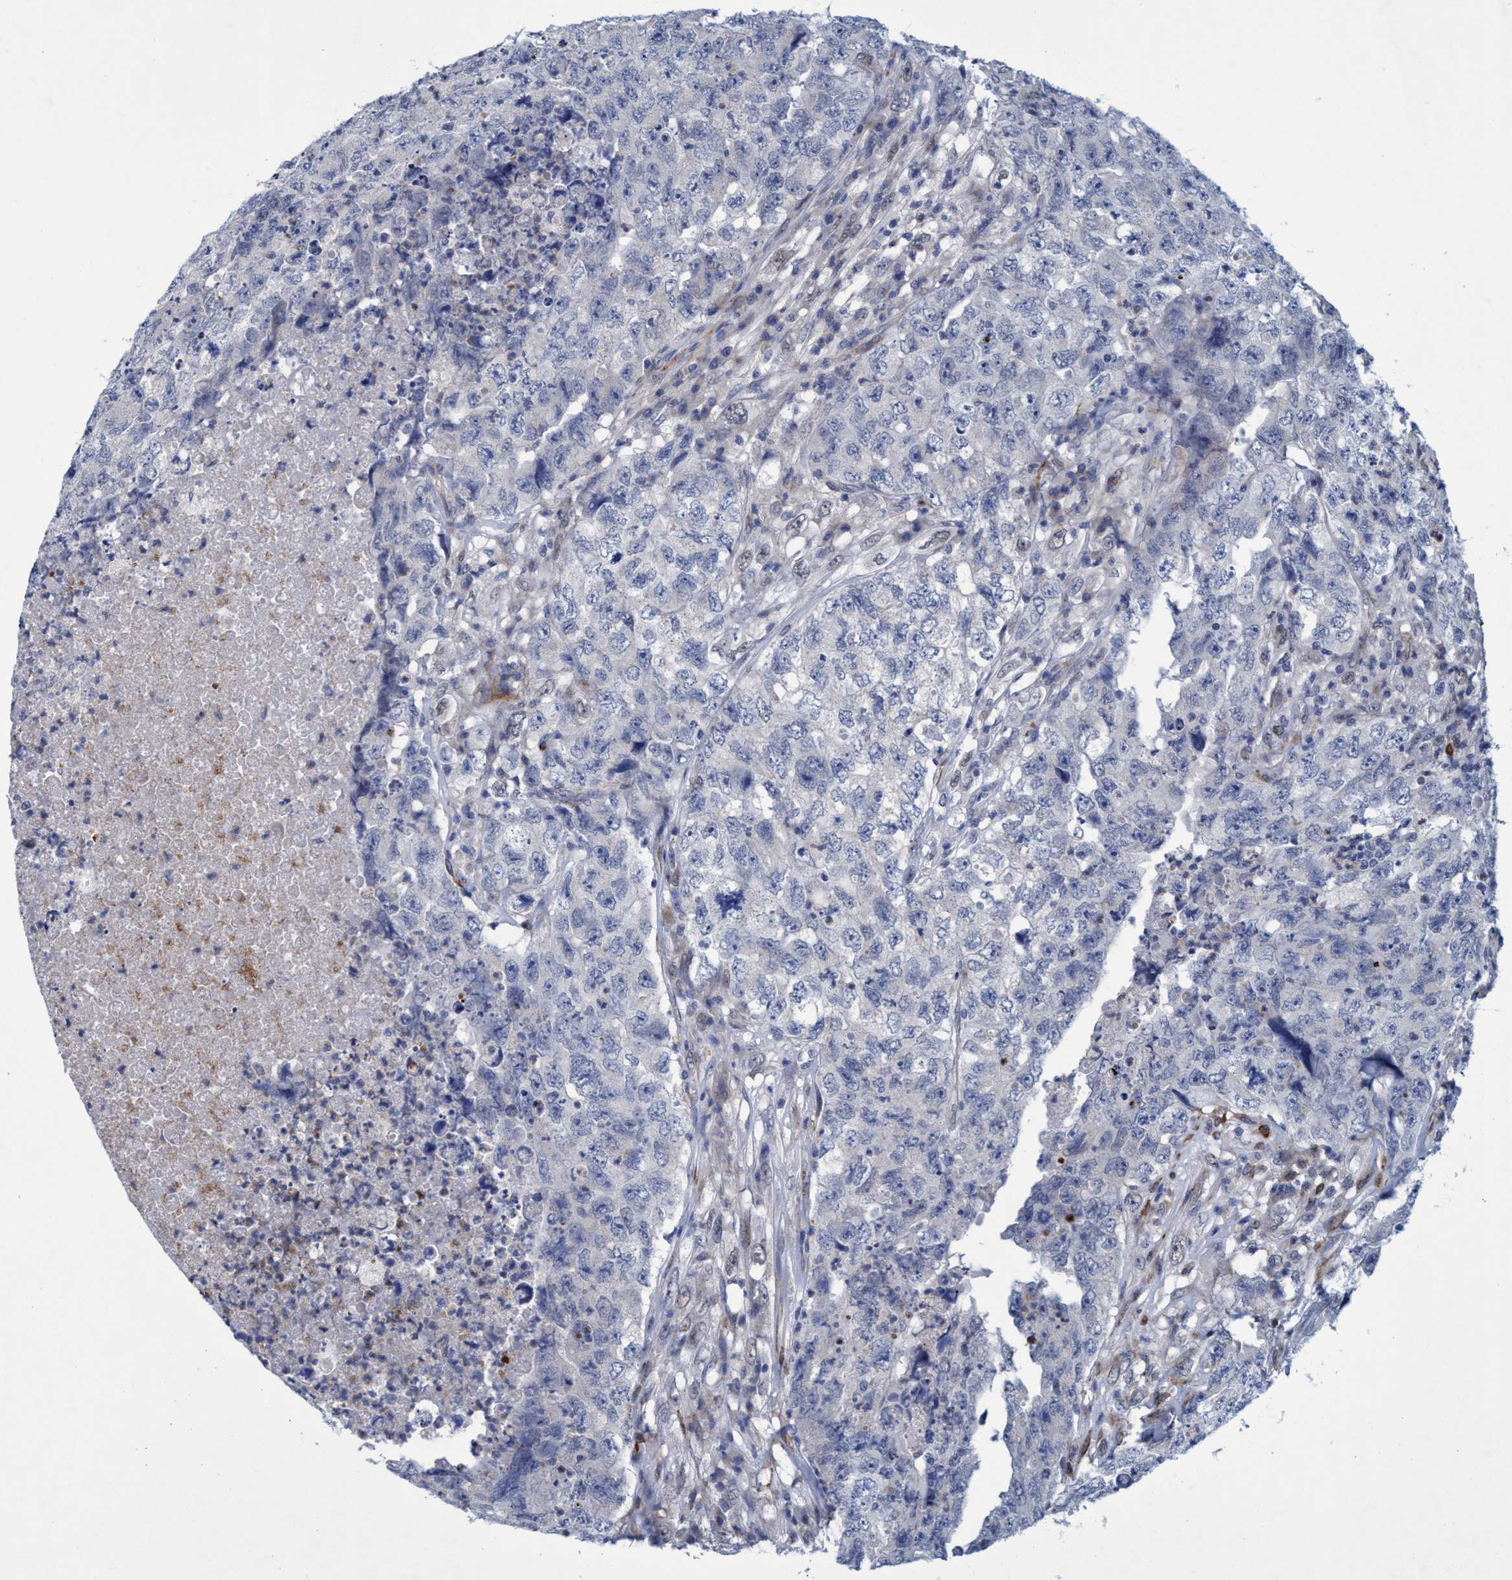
{"staining": {"intensity": "negative", "quantity": "none", "location": "none"}, "tissue": "testis cancer", "cell_type": "Tumor cells", "image_type": "cancer", "snomed": [{"axis": "morphology", "description": "Carcinoma, Embryonal, NOS"}, {"axis": "topography", "description": "Testis"}], "caption": "IHC of human testis cancer demonstrates no staining in tumor cells.", "gene": "SLC43A2", "patient": {"sex": "male", "age": 32}}